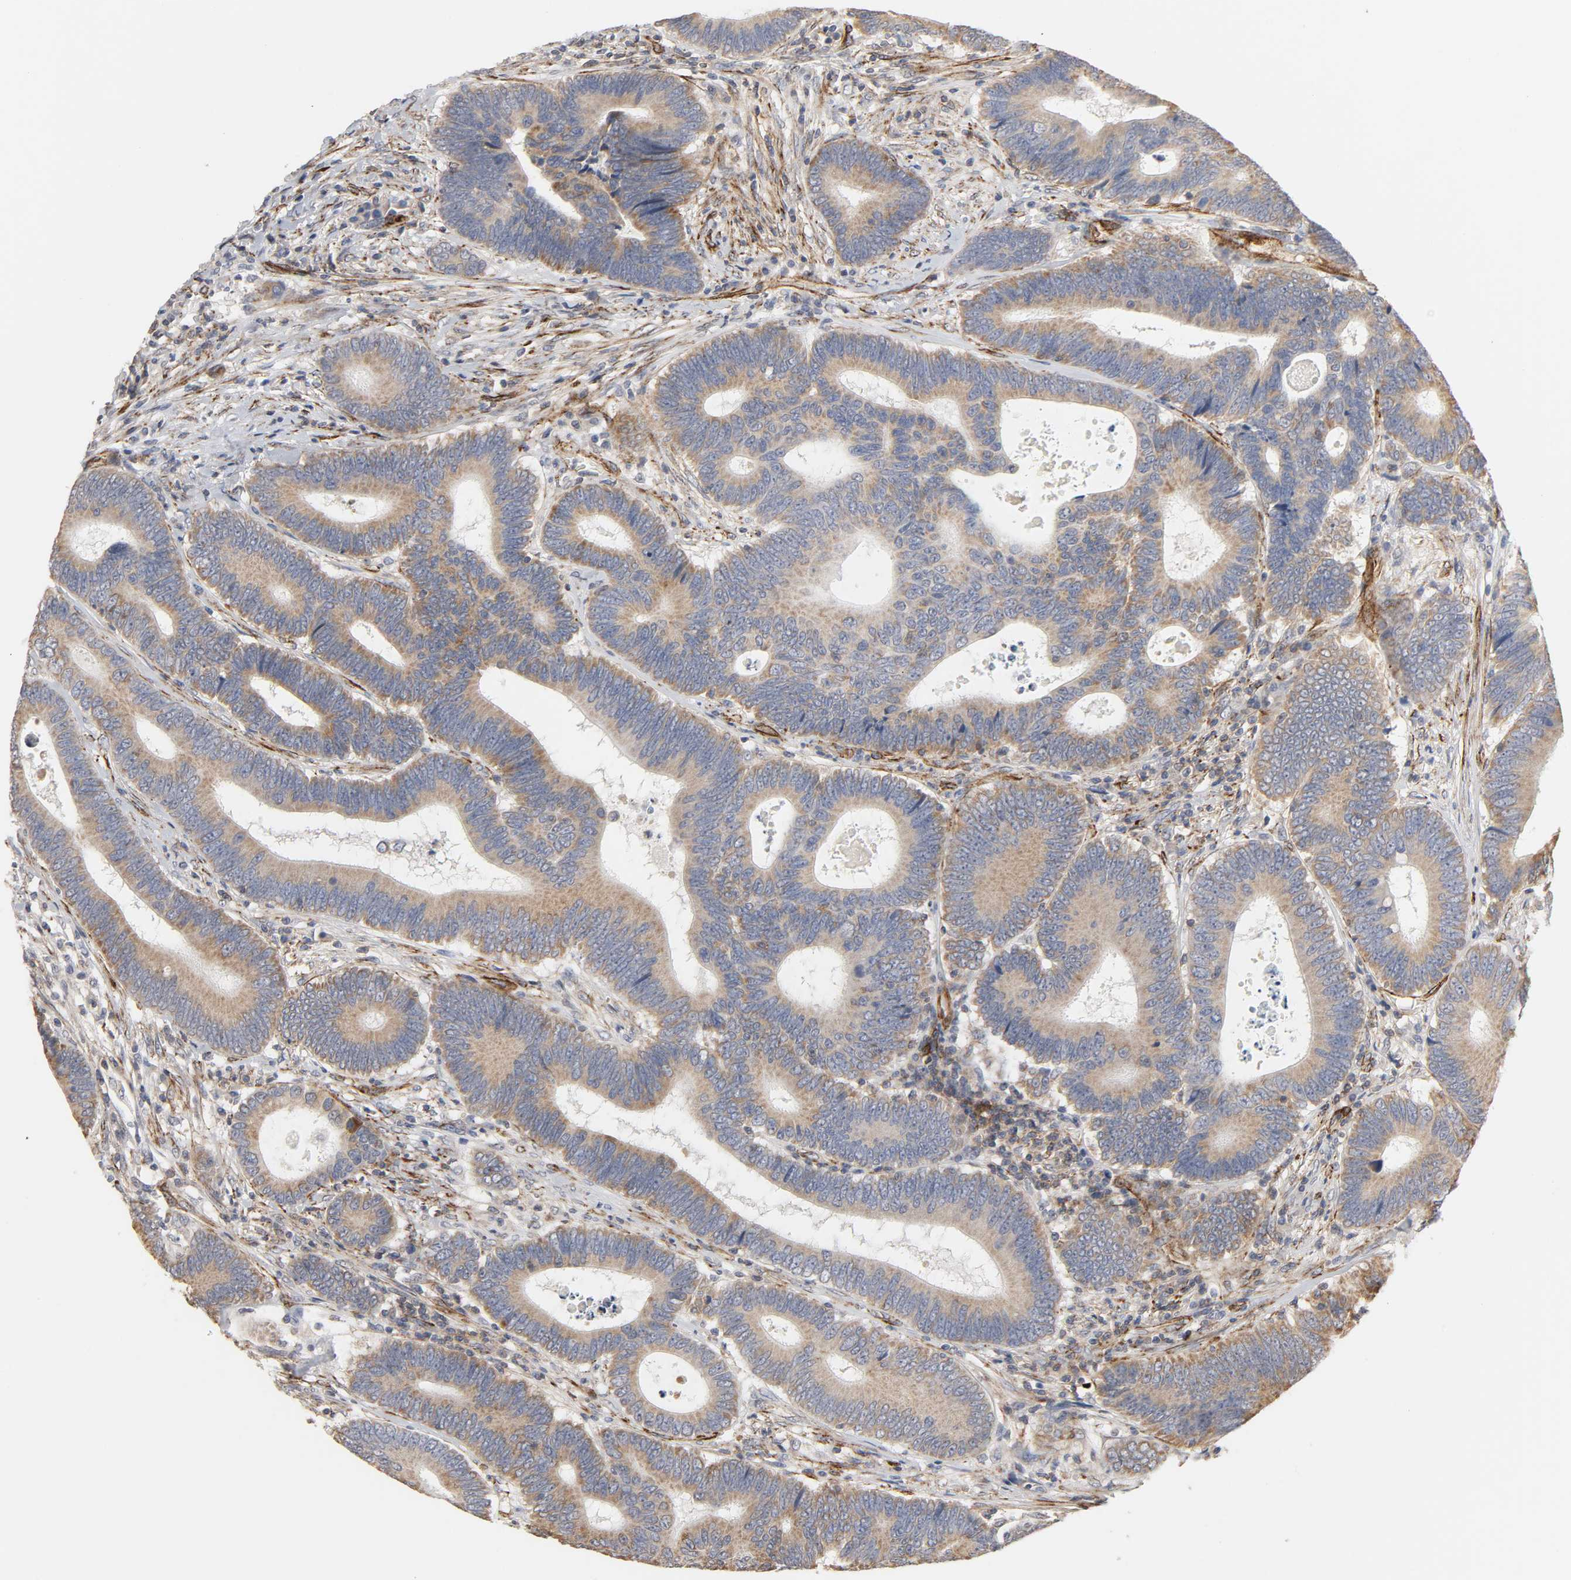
{"staining": {"intensity": "weak", "quantity": ">75%", "location": "cytoplasmic/membranous"}, "tissue": "colorectal cancer", "cell_type": "Tumor cells", "image_type": "cancer", "snomed": [{"axis": "morphology", "description": "Adenocarcinoma, NOS"}, {"axis": "topography", "description": "Colon"}], "caption": "Human colorectal cancer (adenocarcinoma) stained with a protein marker demonstrates weak staining in tumor cells.", "gene": "GNG2", "patient": {"sex": "female", "age": 78}}